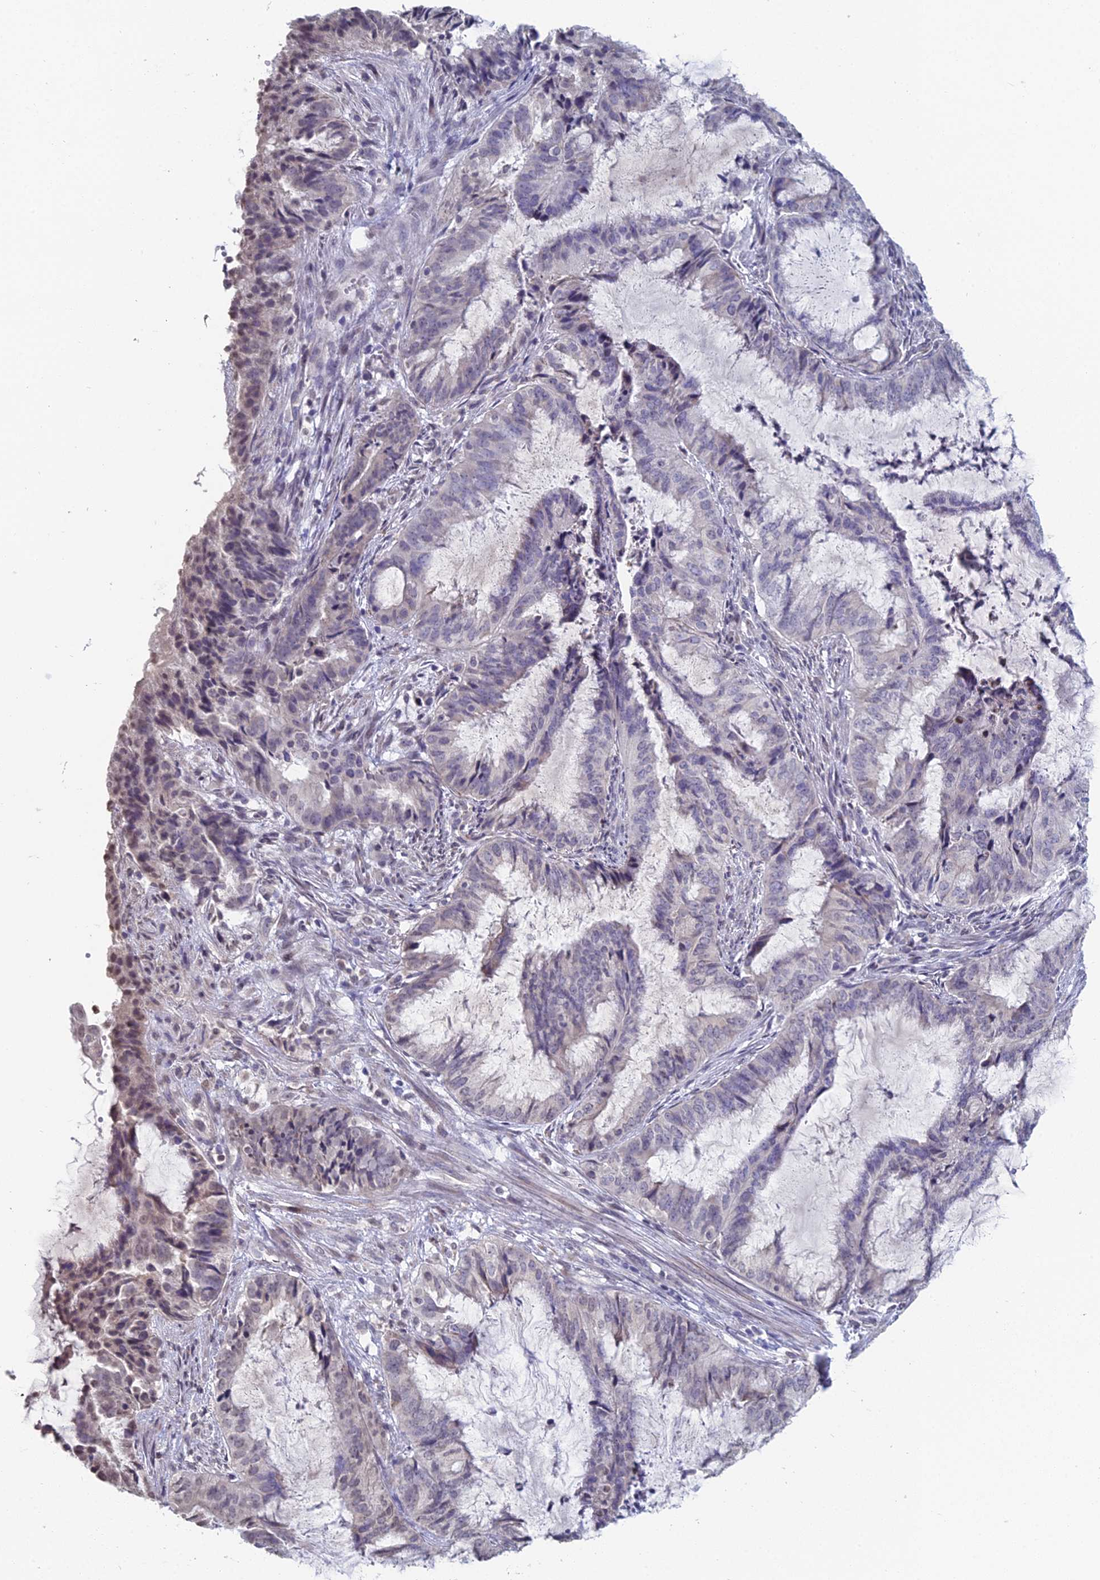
{"staining": {"intensity": "negative", "quantity": "none", "location": "none"}, "tissue": "endometrial cancer", "cell_type": "Tumor cells", "image_type": "cancer", "snomed": [{"axis": "morphology", "description": "Adenocarcinoma, NOS"}, {"axis": "topography", "description": "Endometrium"}], "caption": "Tumor cells are negative for protein expression in human endometrial cancer (adenocarcinoma). The staining was performed using DAB (3,3'-diaminobenzidine) to visualize the protein expression in brown, while the nuclei were stained in blue with hematoxylin (Magnification: 20x).", "gene": "PRR22", "patient": {"sex": "female", "age": 51}}